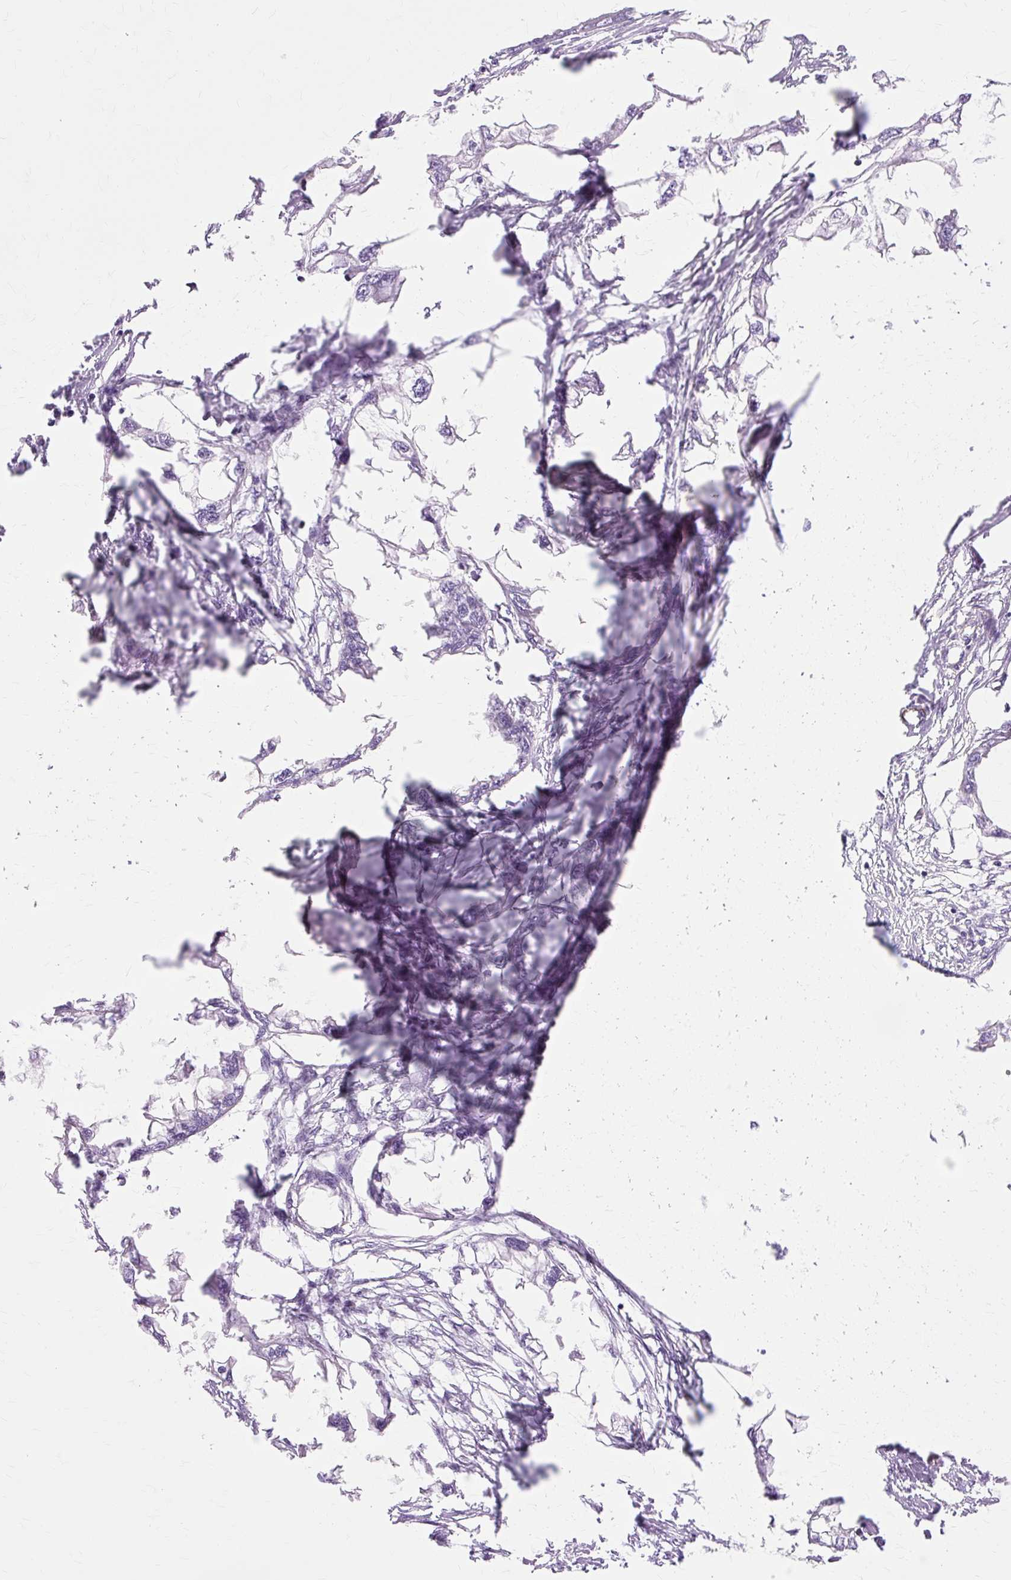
{"staining": {"intensity": "weak", "quantity": "<25%", "location": "cytoplasmic/membranous"}, "tissue": "endometrial cancer", "cell_type": "Tumor cells", "image_type": "cancer", "snomed": [{"axis": "morphology", "description": "Adenocarcinoma, NOS"}, {"axis": "morphology", "description": "Adenocarcinoma, metastatic, NOS"}, {"axis": "topography", "description": "Adipose tissue"}, {"axis": "topography", "description": "Endometrium"}], "caption": "Image shows no protein positivity in tumor cells of adenocarcinoma (endometrial) tissue.", "gene": "ZNF35", "patient": {"sex": "female", "age": 67}}